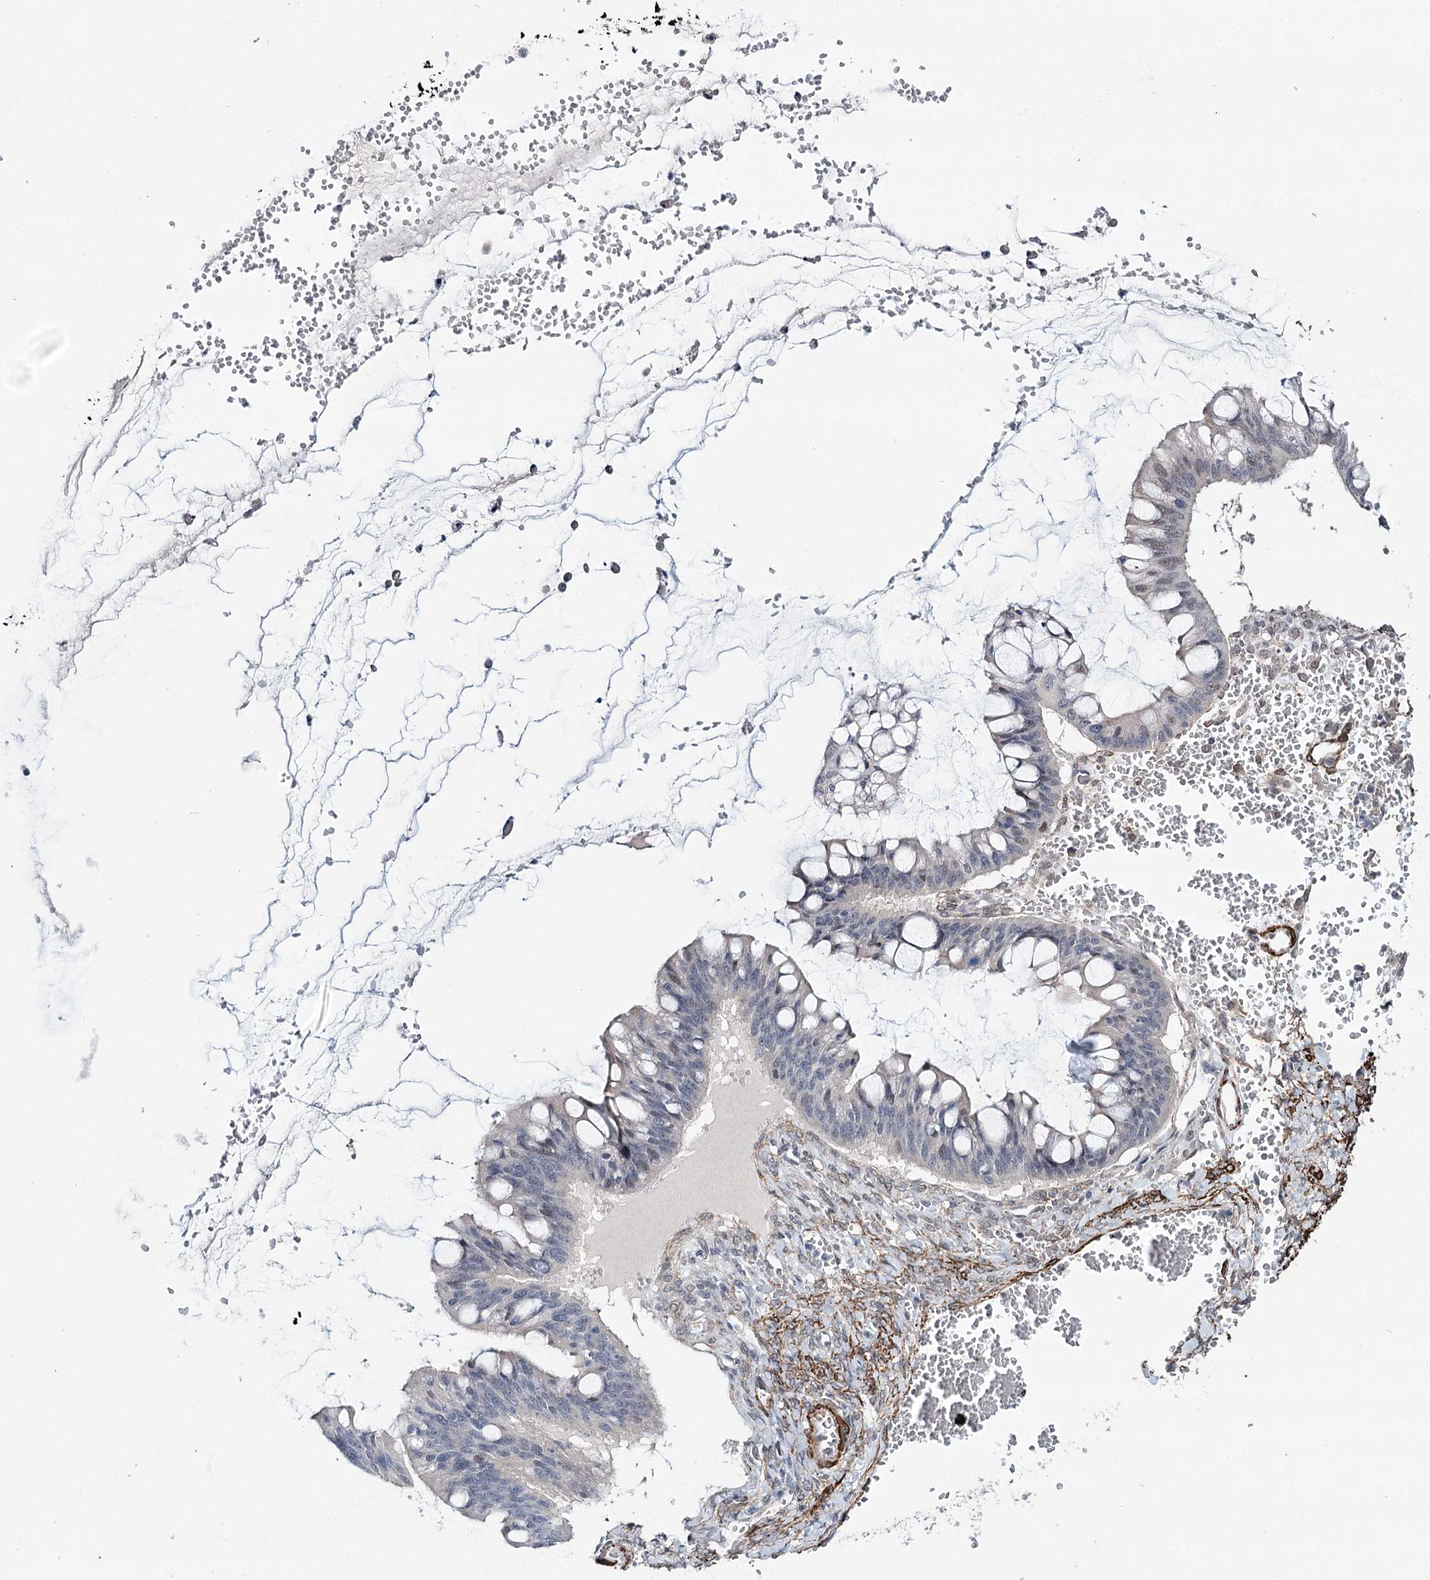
{"staining": {"intensity": "negative", "quantity": "none", "location": "none"}, "tissue": "ovarian cancer", "cell_type": "Tumor cells", "image_type": "cancer", "snomed": [{"axis": "morphology", "description": "Cystadenocarcinoma, mucinous, NOS"}, {"axis": "topography", "description": "Ovary"}], "caption": "A high-resolution photomicrograph shows IHC staining of ovarian cancer, which demonstrates no significant staining in tumor cells.", "gene": "CFAP46", "patient": {"sex": "female", "age": 73}}